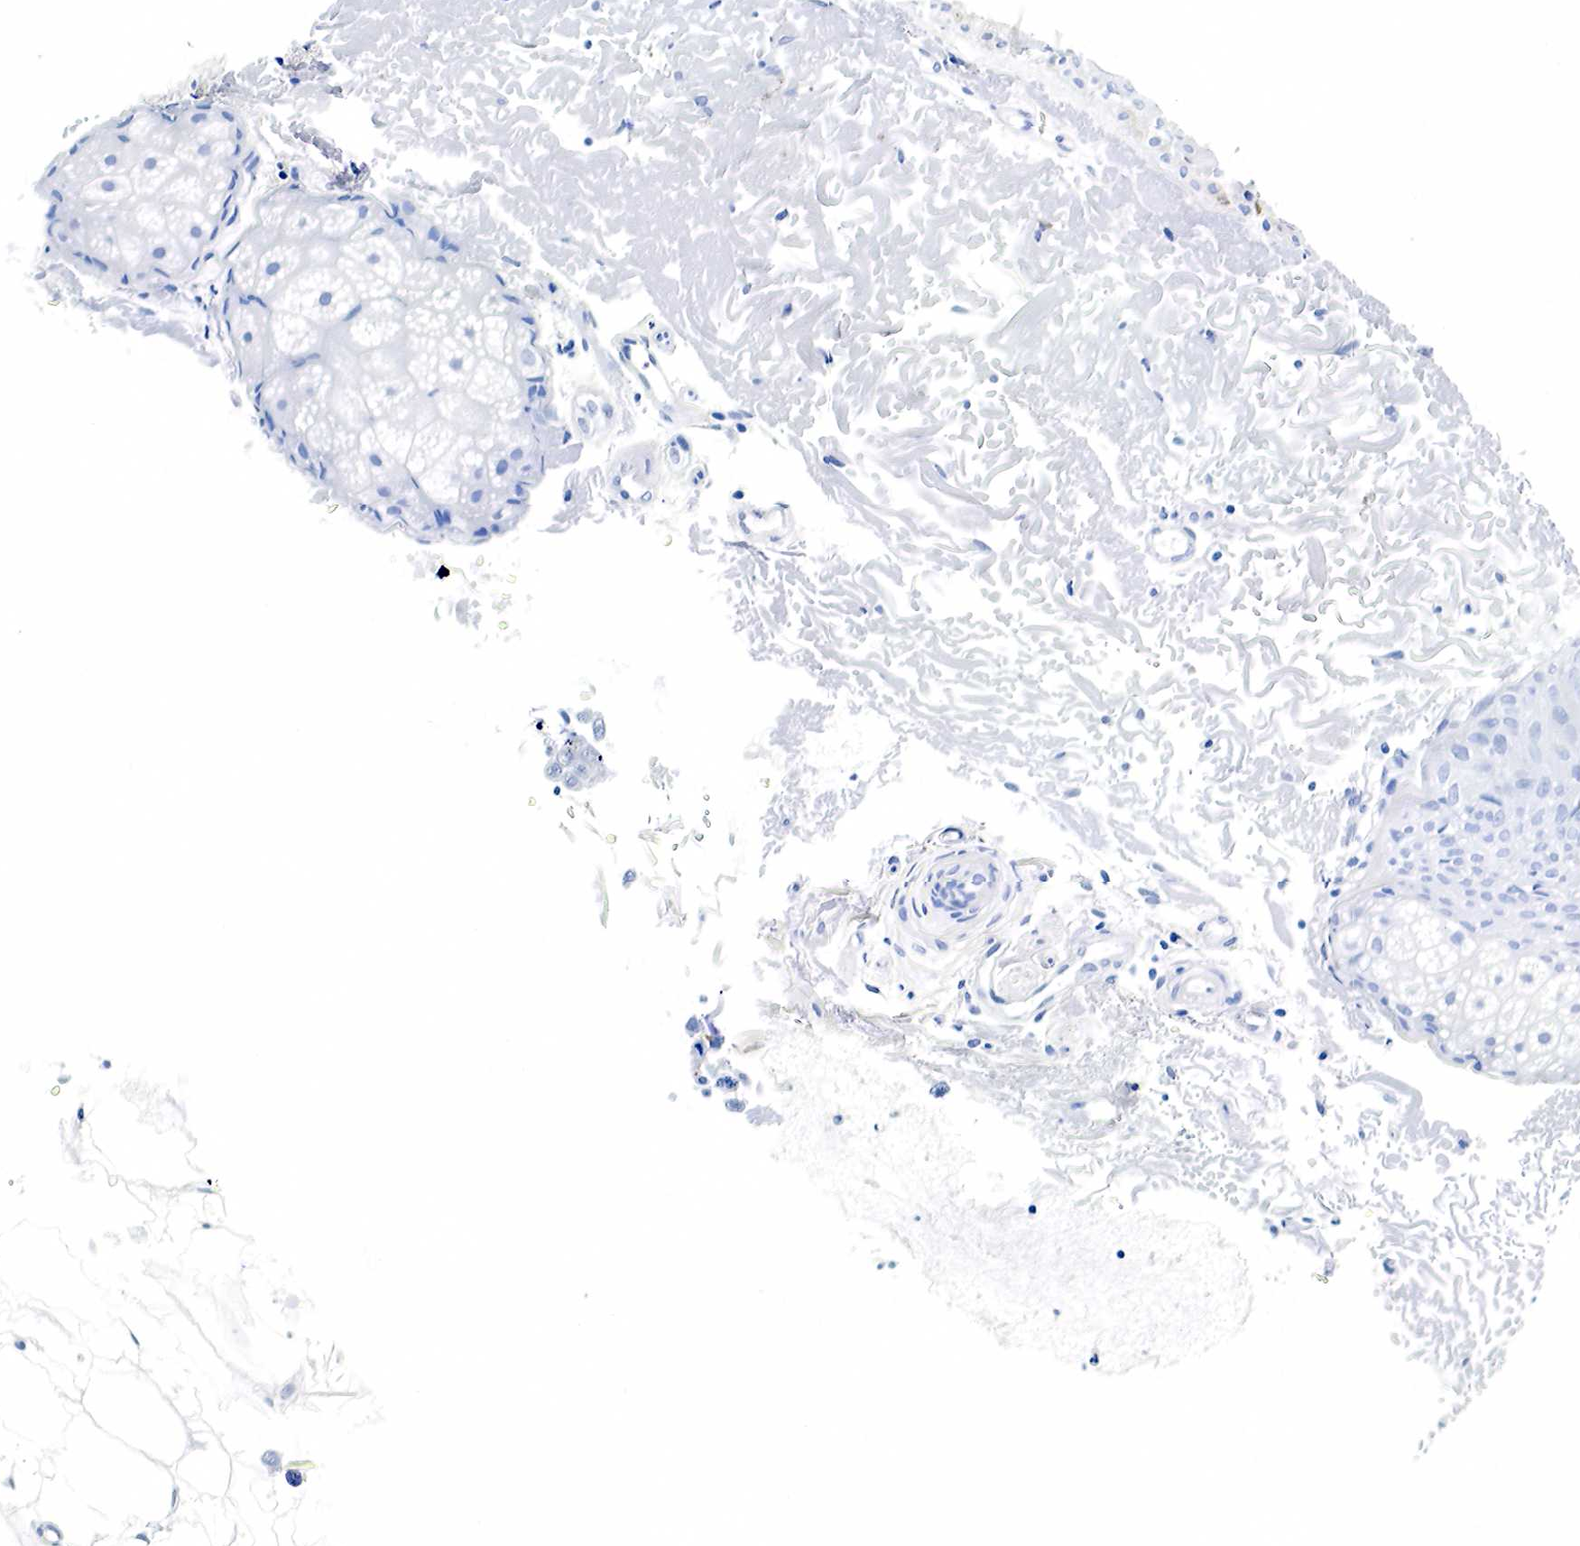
{"staining": {"intensity": "negative", "quantity": "none", "location": "none"}, "tissue": "skin", "cell_type": "Fibroblasts", "image_type": "normal", "snomed": [{"axis": "morphology", "description": "Normal tissue, NOS"}, {"axis": "topography", "description": "Skin"}], "caption": "Histopathology image shows no significant protein staining in fibroblasts of normal skin.", "gene": "GCG", "patient": {"sex": "female", "age": 90}}